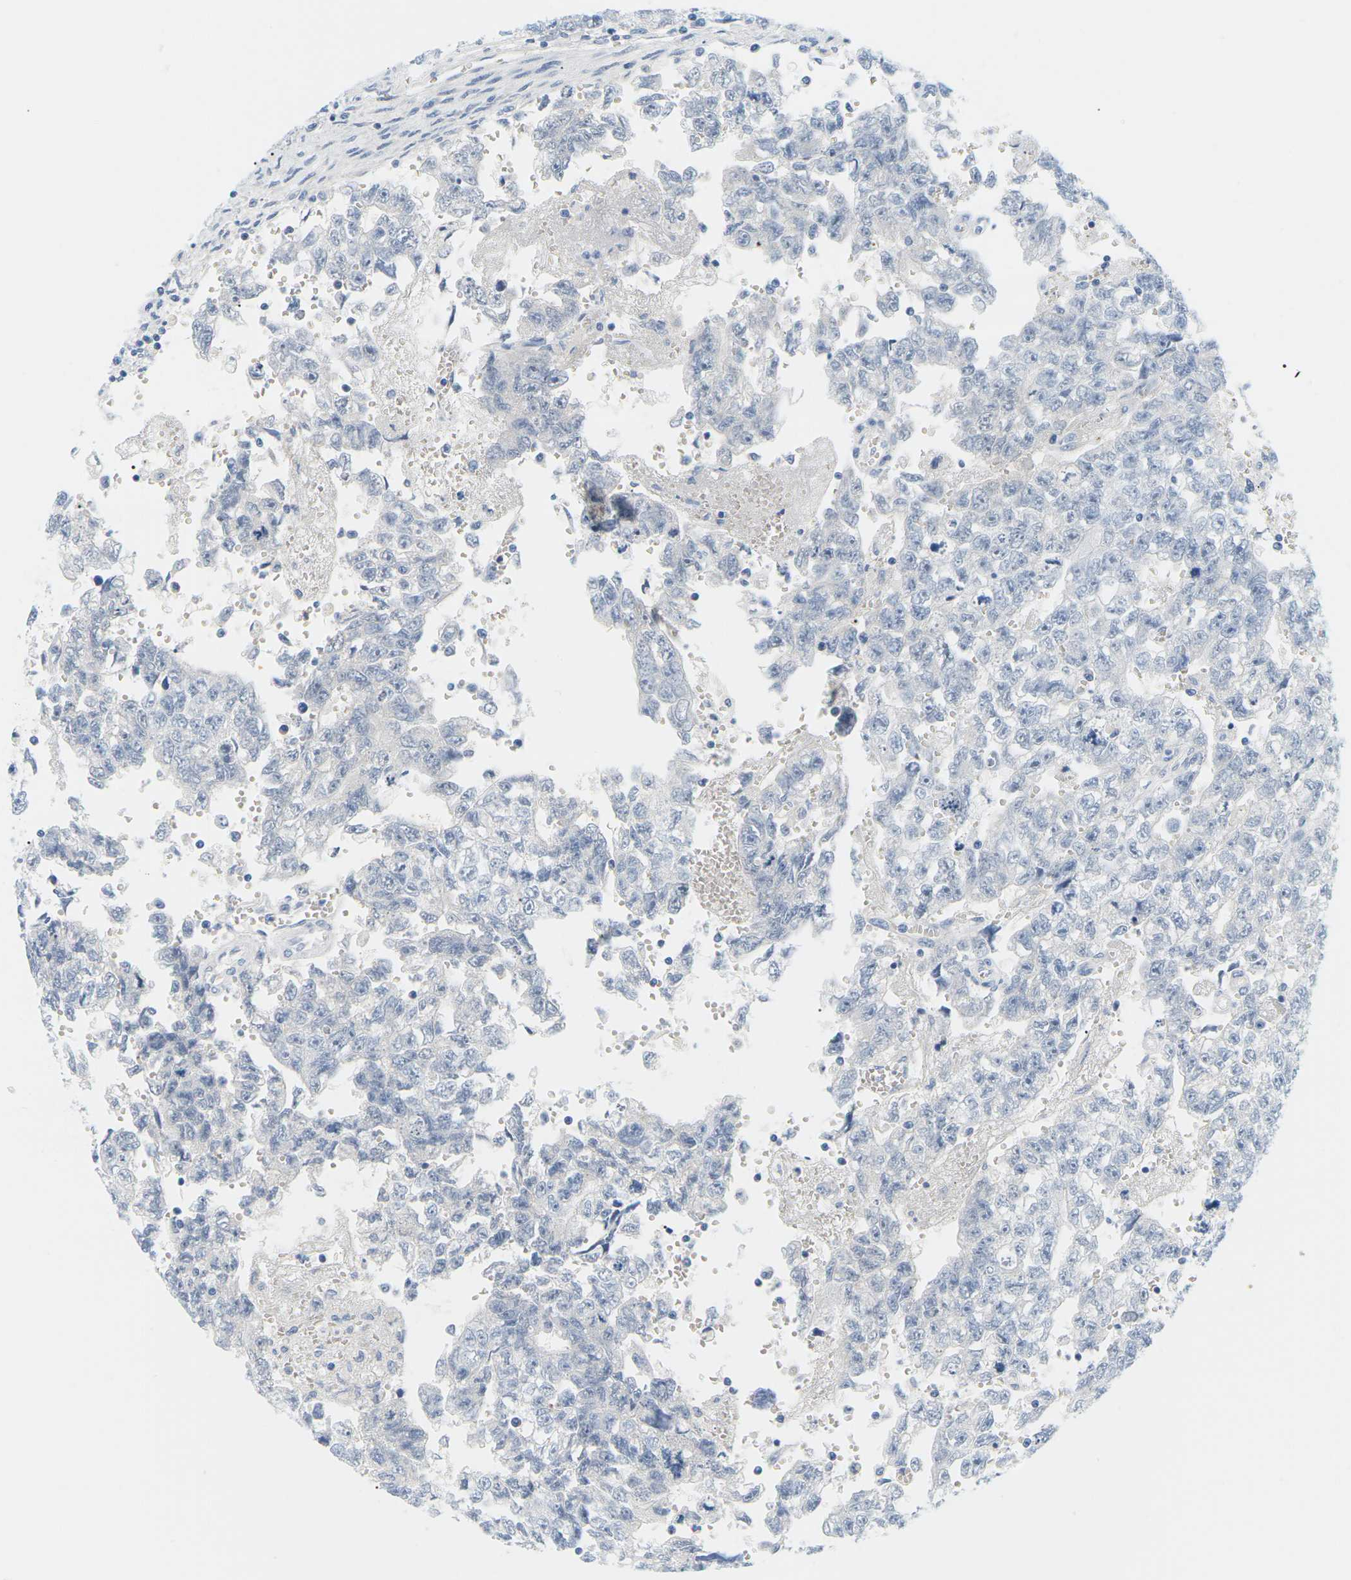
{"staining": {"intensity": "negative", "quantity": "none", "location": "none"}, "tissue": "testis cancer", "cell_type": "Tumor cells", "image_type": "cancer", "snomed": [{"axis": "morphology", "description": "Seminoma, NOS"}, {"axis": "morphology", "description": "Carcinoma, Embryonal, NOS"}, {"axis": "topography", "description": "Testis"}], "caption": "Tumor cells show no significant protein expression in testis cancer.", "gene": "APOB", "patient": {"sex": "male", "age": 38}}